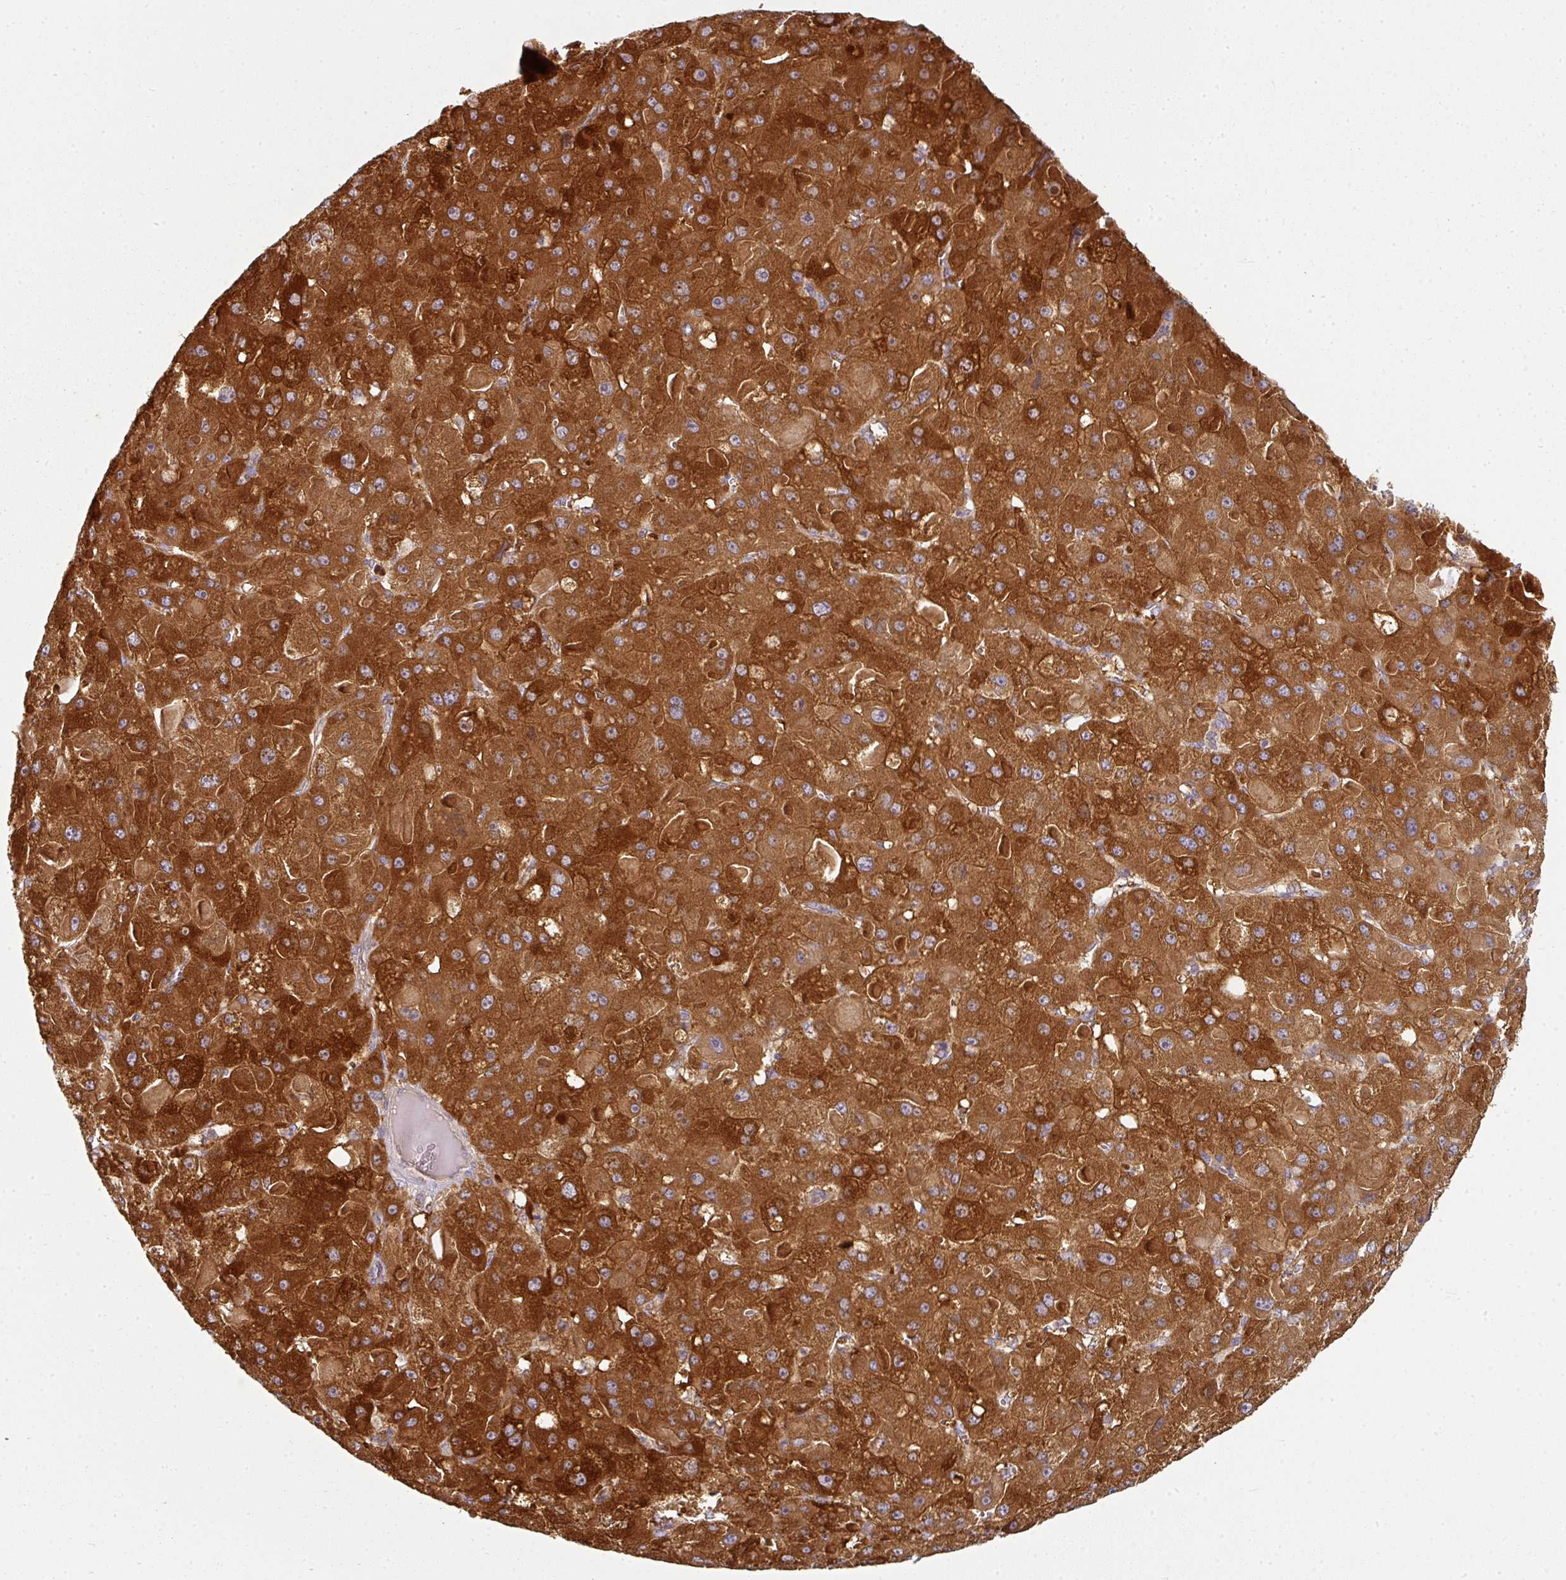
{"staining": {"intensity": "strong", "quantity": ">75%", "location": "cytoplasmic/membranous"}, "tissue": "liver cancer", "cell_type": "Tumor cells", "image_type": "cancer", "snomed": [{"axis": "morphology", "description": "Carcinoma, Hepatocellular, NOS"}, {"axis": "topography", "description": "Liver"}], "caption": "Human hepatocellular carcinoma (liver) stained with a brown dye displays strong cytoplasmic/membranous positive expression in about >75% of tumor cells.", "gene": "MAP2K2", "patient": {"sex": "female", "age": 73}}